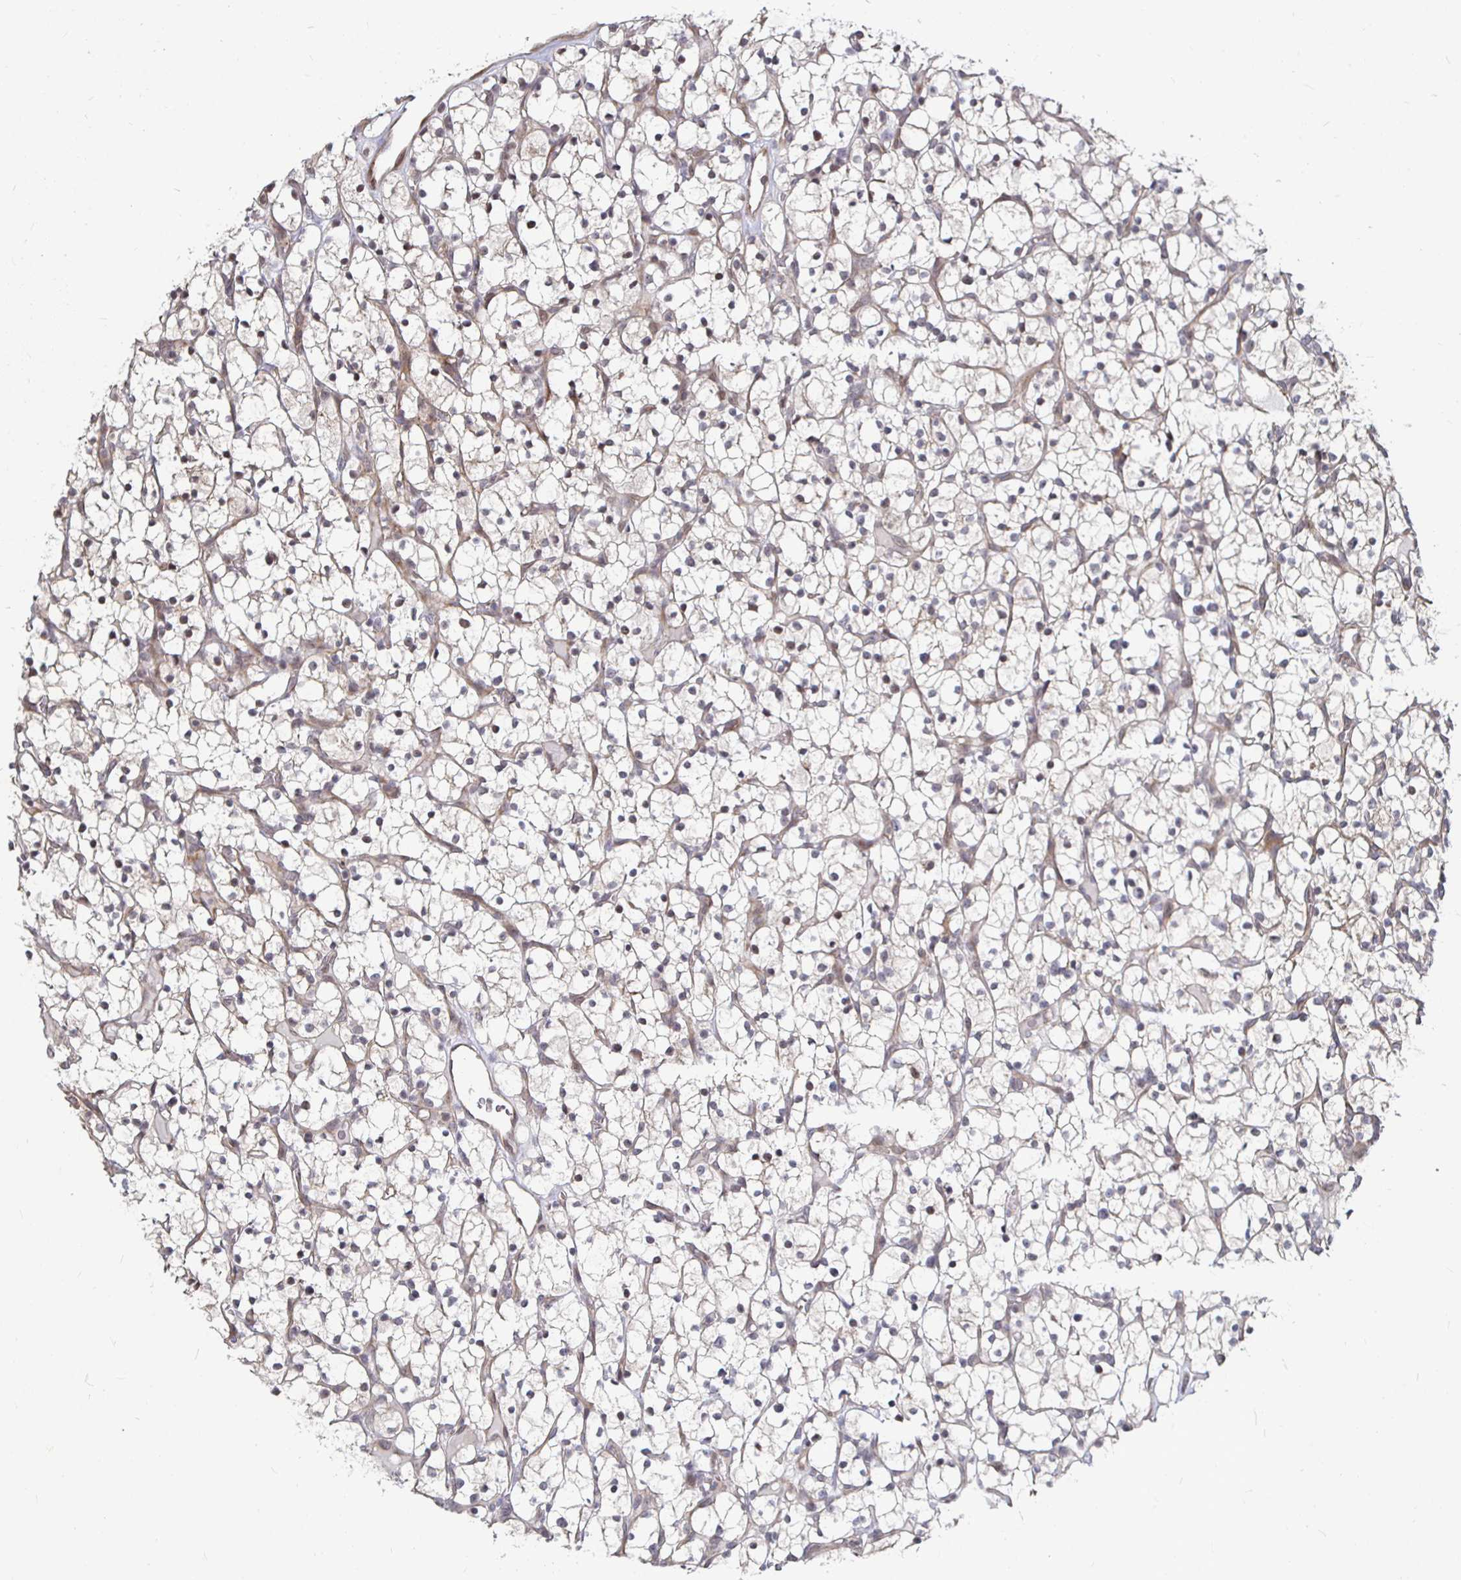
{"staining": {"intensity": "negative", "quantity": "none", "location": "none"}, "tissue": "renal cancer", "cell_type": "Tumor cells", "image_type": "cancer", "snomed": [{"axis": "morphology", "description": "Adenocarcinoma, NOS"}, {"axis": "topography", "description": "Kidney"}], "caption": "Renal adenocarcinoma stained for a protein using IHC reveals no staining tumor cells.", "gene": "CAPN11", "patient": {"sex": "female", "age": 64}}